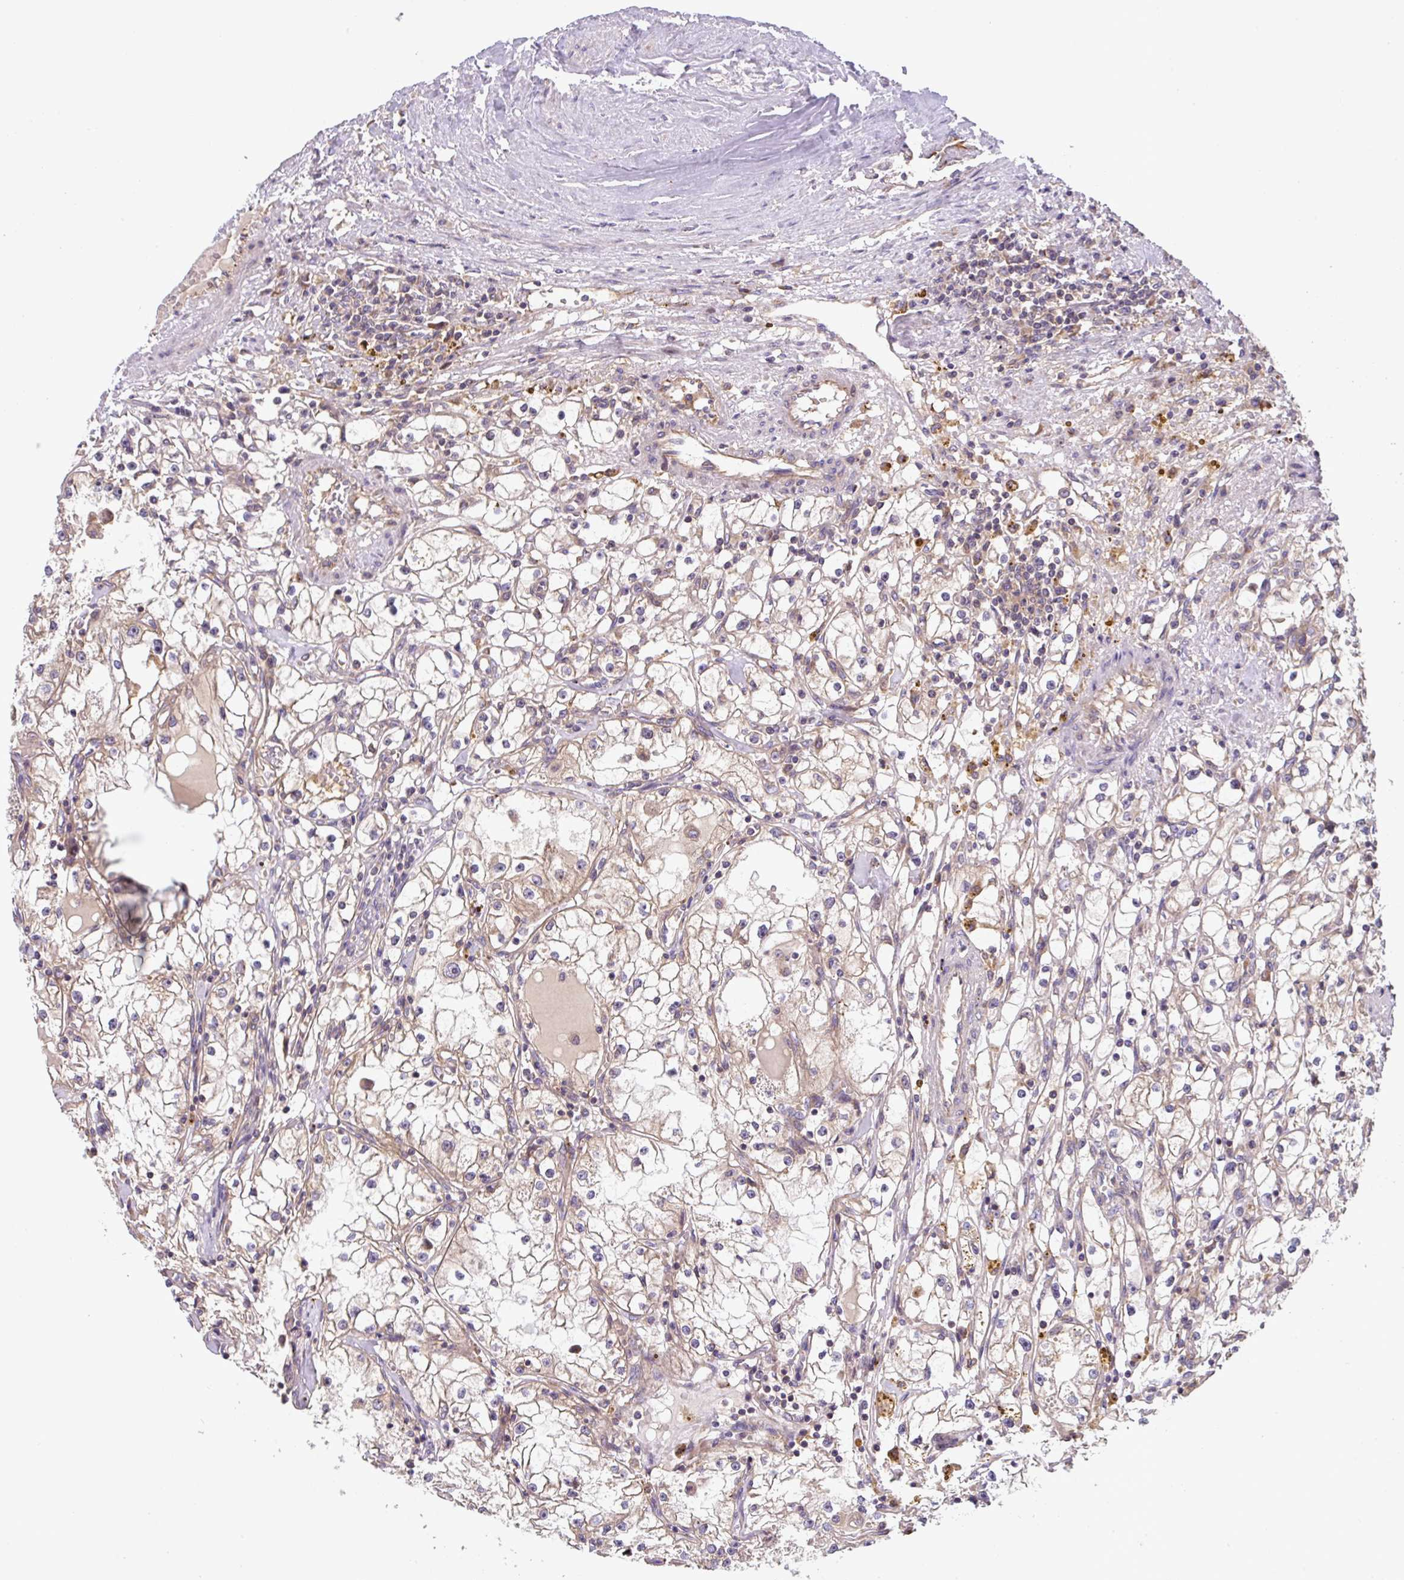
{"staining": {"intensity": "weak", "quantity": ">75%", "location": "cytoplasmic/membranous"}, "tissue": "renal cancer", "cell_type": "Tumor cells", "image_type": "cancer", "snomed": [{"axis": "morphology", "description": "Adenocarcinoma, NOS"}, {"axis": "topography", "description": "Kidney"}], "caption": "Renal cancer stained with a brown dye reveals weak cytoplasmic/membranous positive positivity in about >75% of tumor cells.", "gene": "APOBEC3D", "patient": {"sex": "male", "age": 56}}